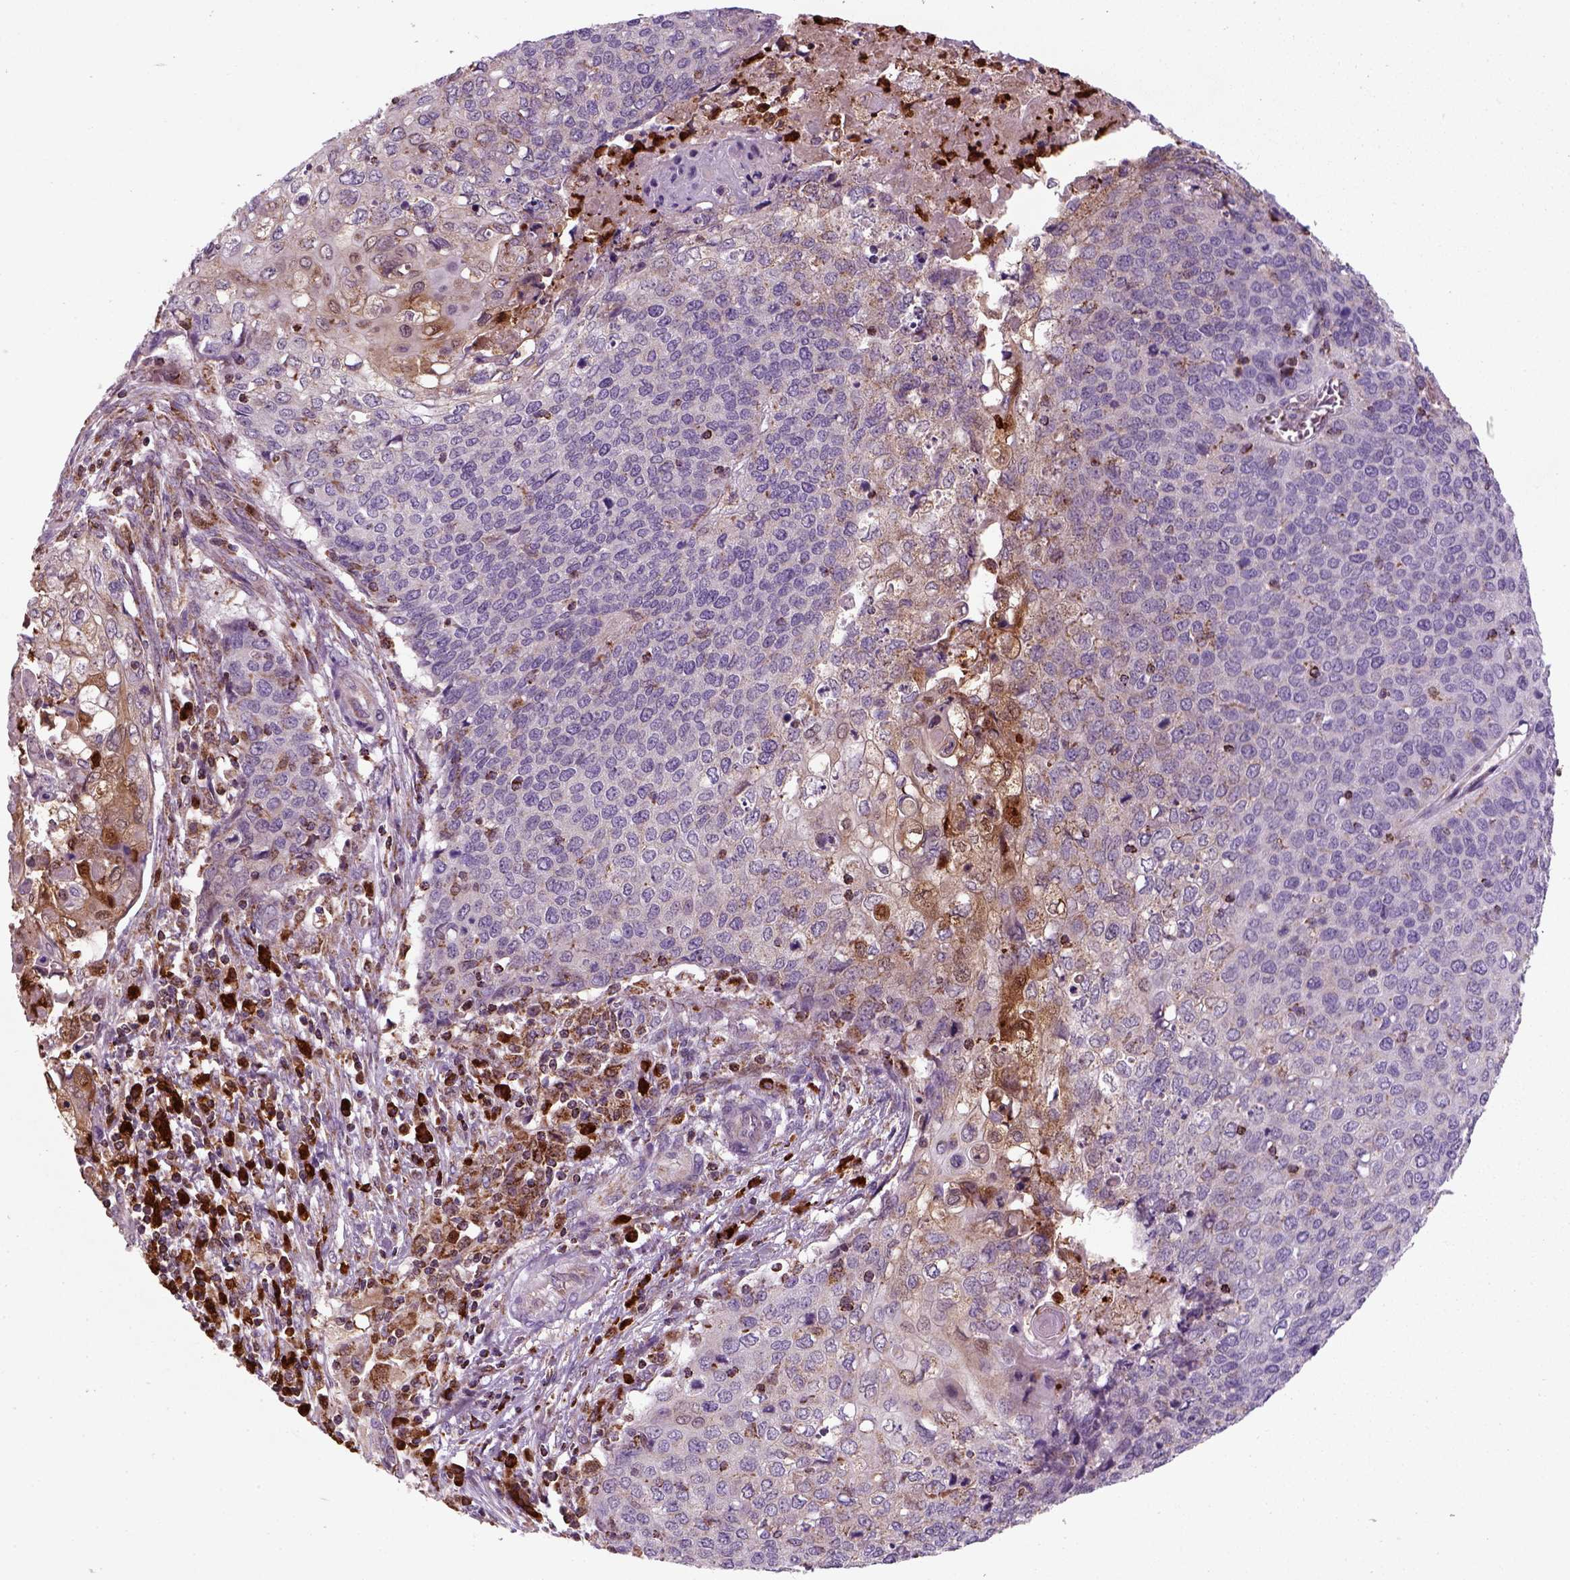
{"staining": {"intensity": "negative", "quantity": "none", "location": "none"}, "tissue": "cervical cancer", "cell_type": "Tumor cells", "image_type": "cancer", "snomed": [{"axis": "morphology", "description": "Squamous cell carcinoma, NOS"}, {"axis": "topography", "description": "Cervix"}], "caption": "This is a photomicrograph of immunohistochemistry staining of cervical cancer, which shows no positivity in tumor cells.", "gene": "NUDT16L1", "patient": {"sex": "female", "age": 39}}